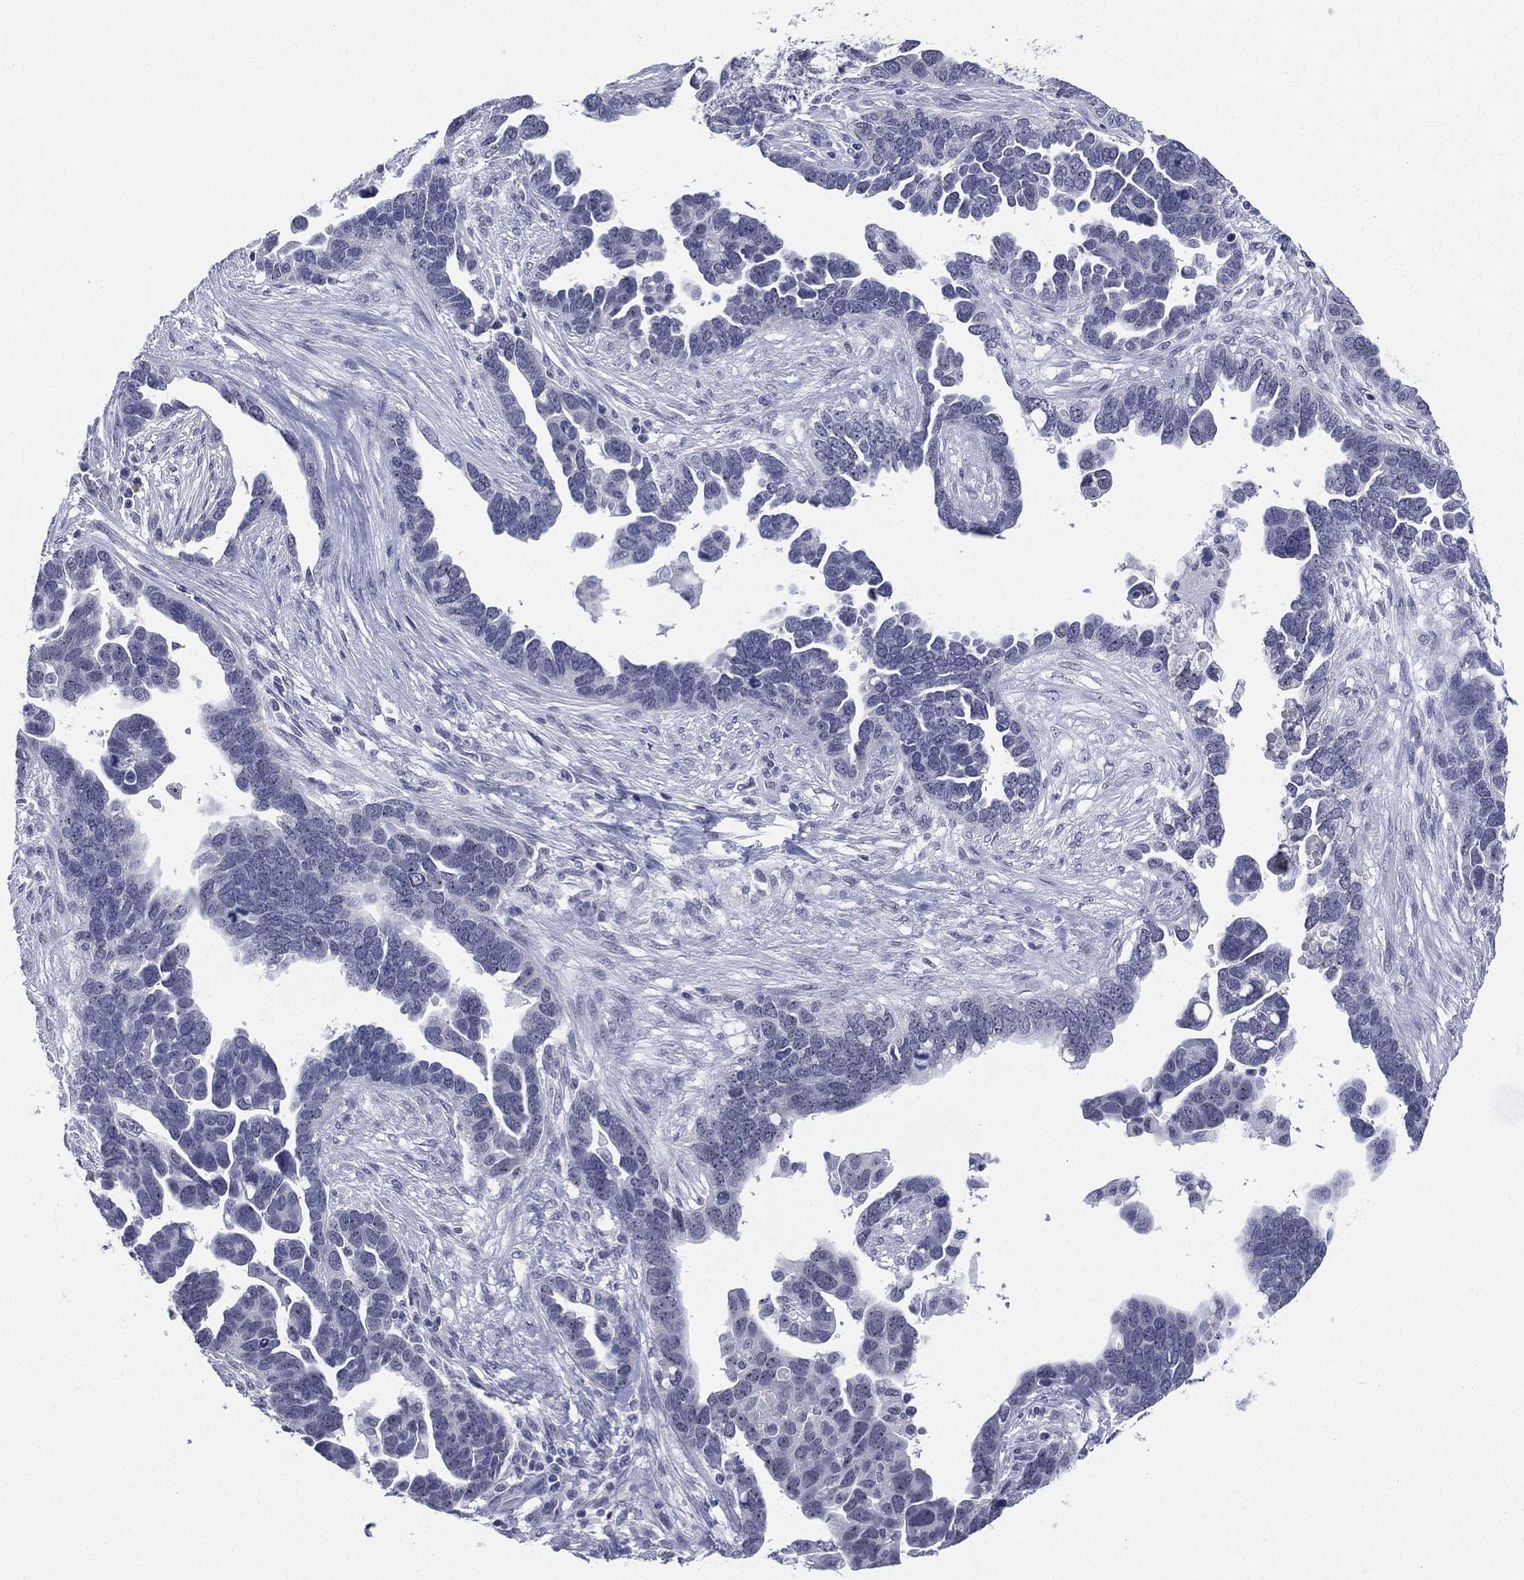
{"staining": {"intensity": "negative", "quantity": "none", "location": "none"}, "tissue": "ovarian cancer", "cell_type": "Tumor cells", "image_type": "cancer", "snomed": [{"axis": "morphology", "description": "Cystadenocarcinoma, serous, NOS"}, {"axis": "topography", "description": "Ovary"}], "caption": "Tumor cells show no significant expression in ovarian cancer (serous cystadenocarcinoma).", "gene": "CD22", "patient": {"sex": "female", "age": 54}}